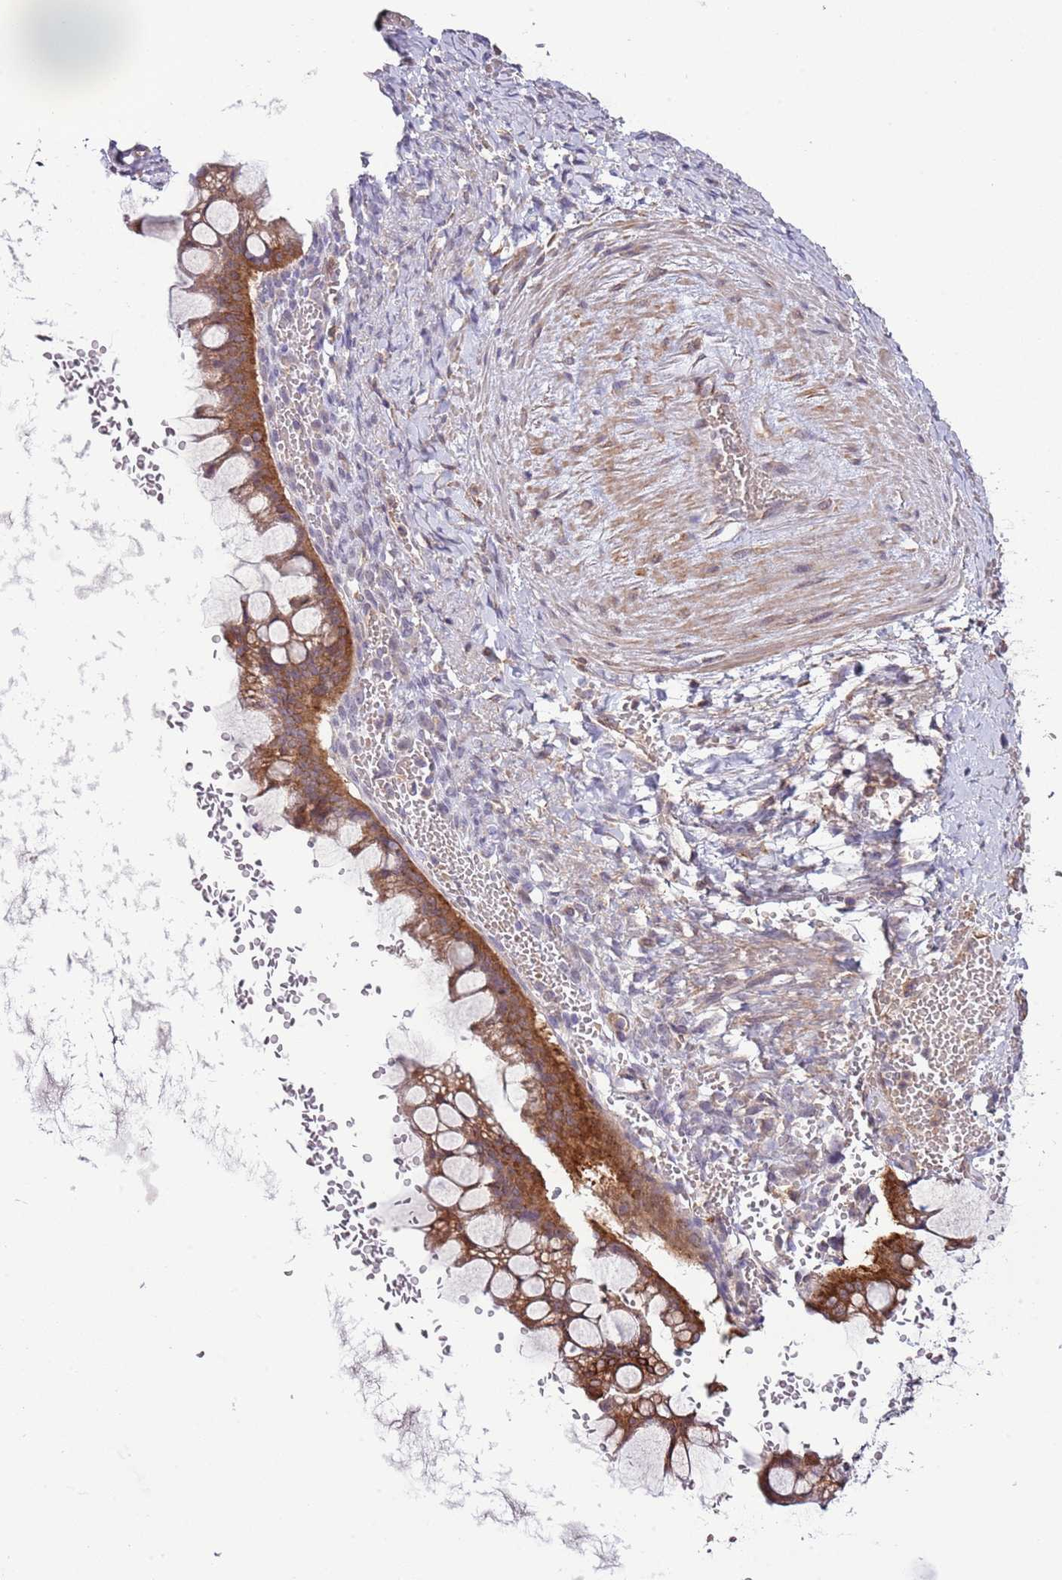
{"staining": {"intensity": "strong", "quantity": ">75%", "location": "cytoplasmic/membranous"}, "tissue": "ovarian cancer", "cell_type": "Tumor cells", "image_type": "cancer", "snomed": [{"axis": "morphology", "description": "Cystadenocarcinoma, mucinous, NOS"}, {"axis": "topography", "description": "Ovary"}], "caption": "Strong cytoplasmic/membranous expression is identified in about >75% of tumor cells in ovarian mucinous cystadenocarcinoma. (Brightfield microscopy of DAB IHC at high magnification).", "gene": "LPIN2", "patient": {"sex": "female", "age": 73}}